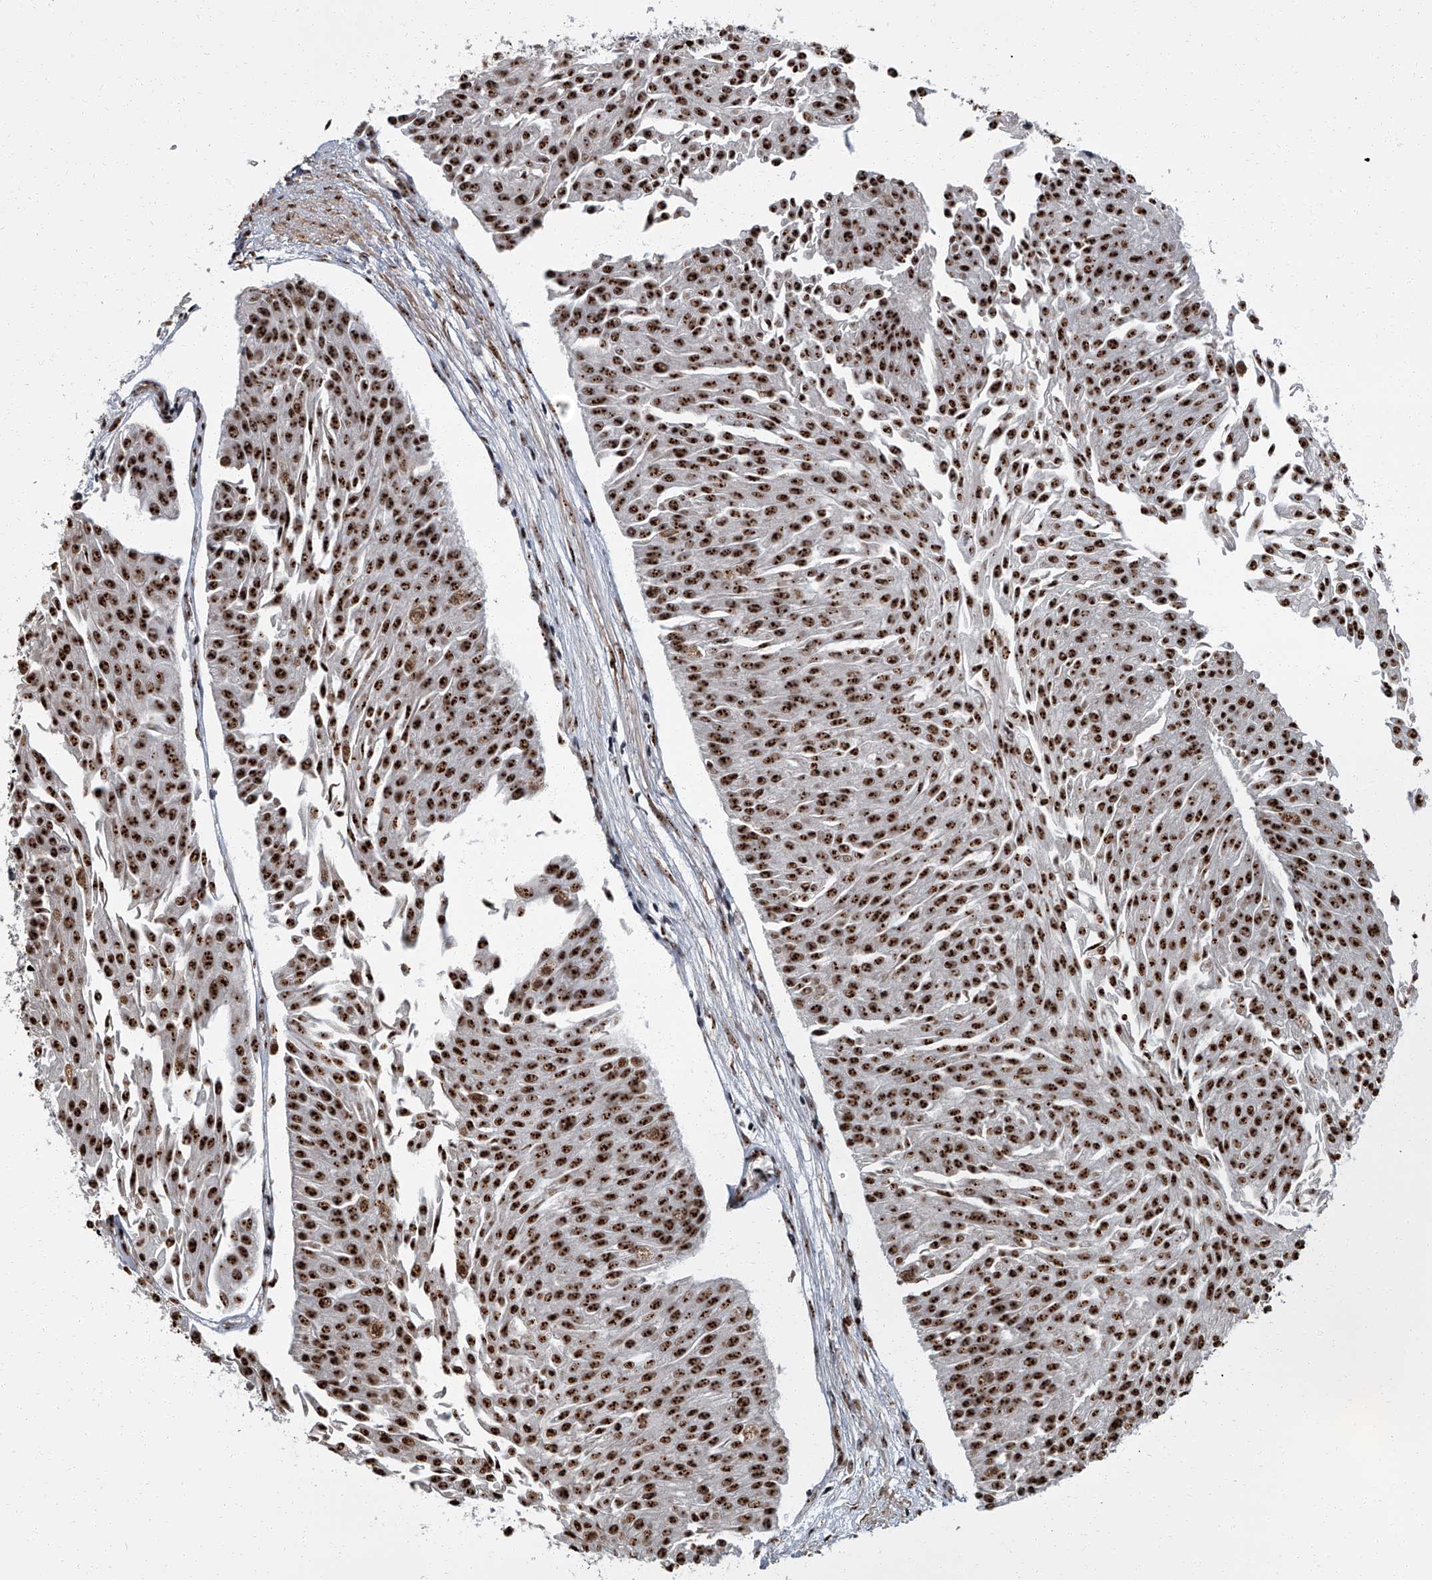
{"staining": {"intensity": "strong", "quantity": ">75%", "location": "nuclear"}, "tissue": "urothelial cancer", "cell_type": "Tumor cells", "image_type": "cancer", "snomed": [{"axis": "morphology", "description": "Urothelial carcinoma, Low grade"}, {"axis": "topography", "description": "Urinary bladder"}], "caption": "High-magnification brightfield microscopy of low-grade urothelial carcinoma stained with DAB (brown) and counterstained with hematoxylin (blue). tumor cells exhibit strong nuclear positivity is seen in about>75% of cells.", "gene": "ZNF518B", "patient": {"sex": "male", "age": 67}}